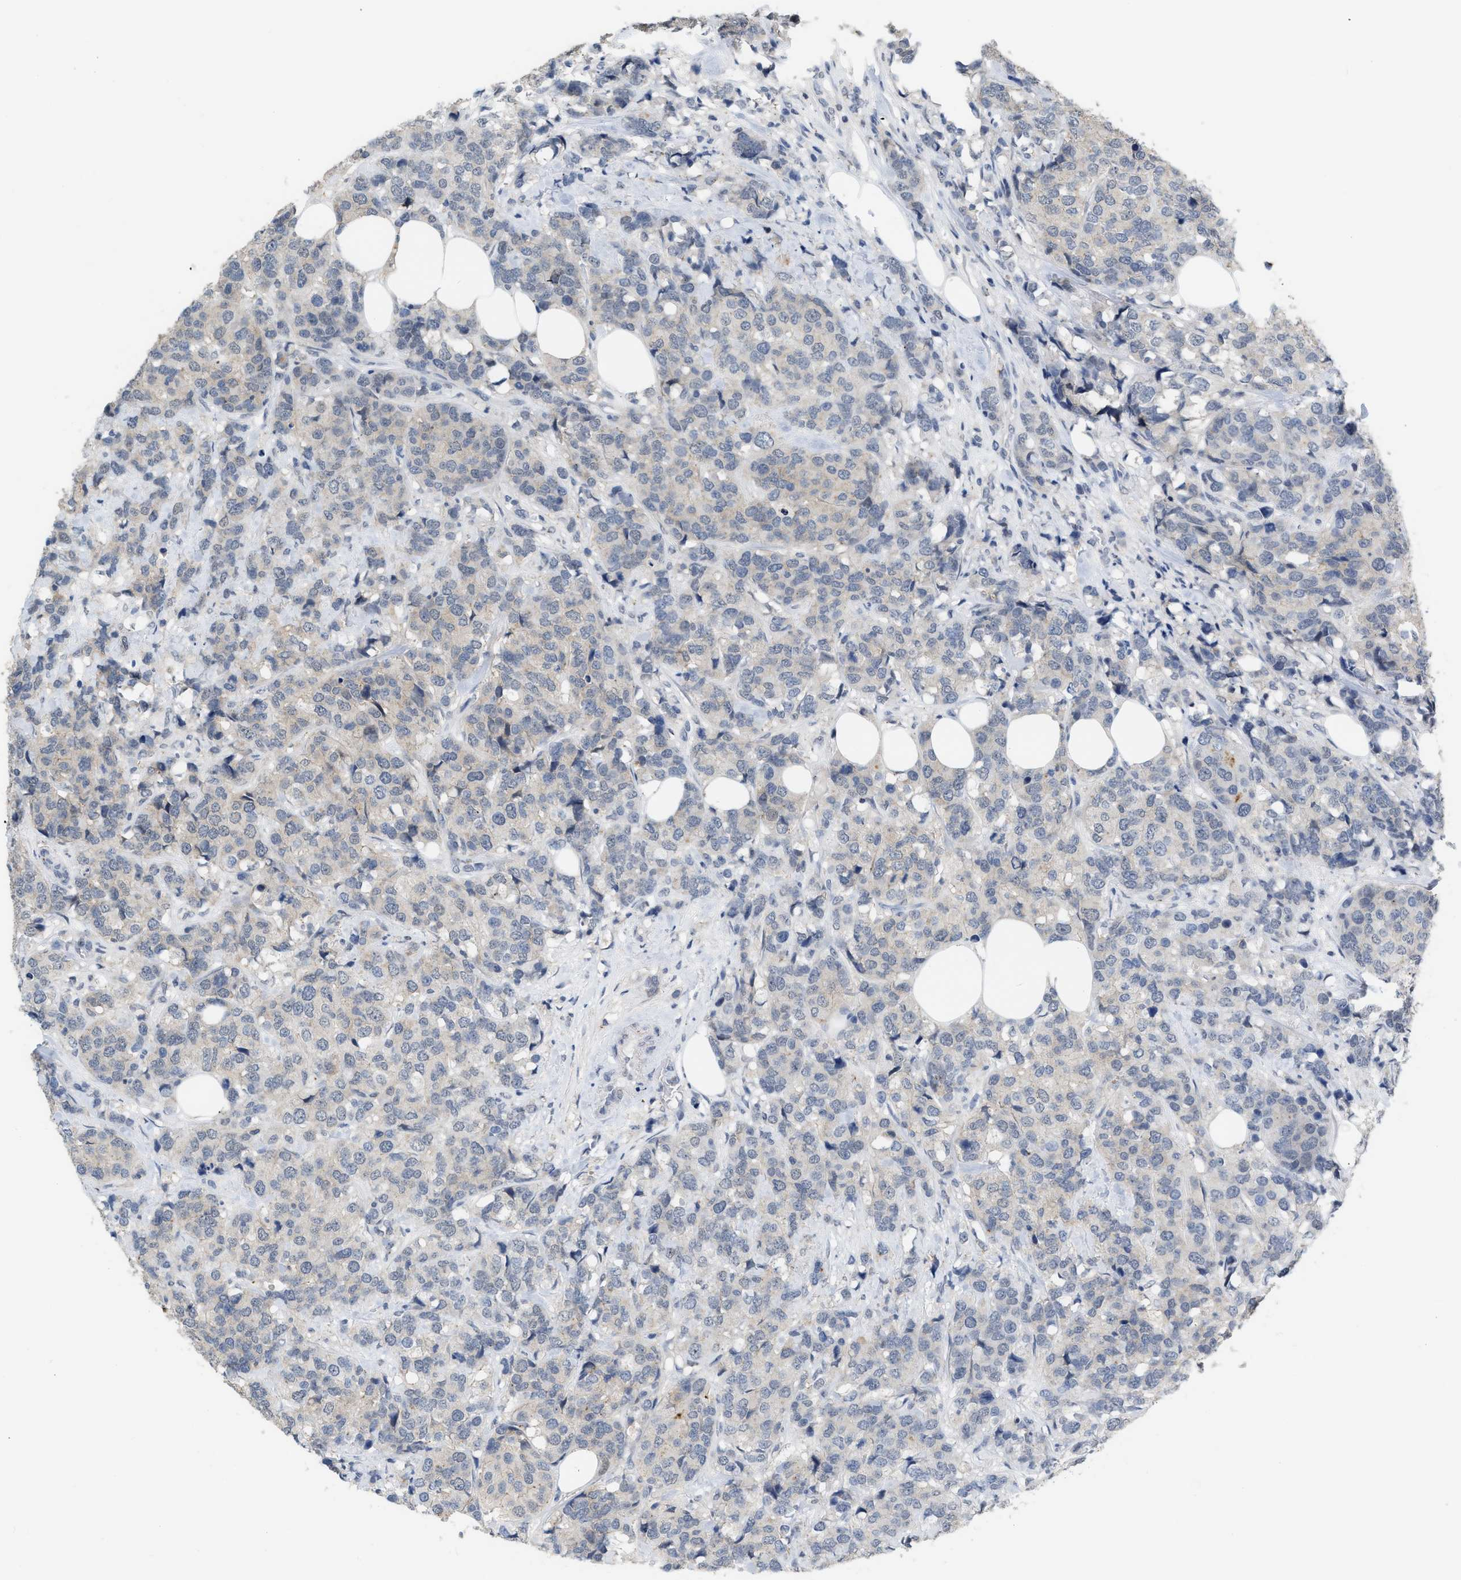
{"staining": {"intensity": "weak", "quantity": "<25%", "location": "cytoplasmic/membranous"}, "tissue": "breast cancer", "cell_type": "Tumor cells", "image_type": "cancer", "snomed": [{"axis": "morphology", "description": "Lobular carcinoma"}, {"axis": "topography", "description": "Breast"}], "caption": "DAB (3,3'-diaminobenzidine) immunohistochemical staining of human breast cancer exhibits no significant expression in tumor cells.", "gene": "BAIAP2L1", "patient": {"sex": "female", "age": 59}}